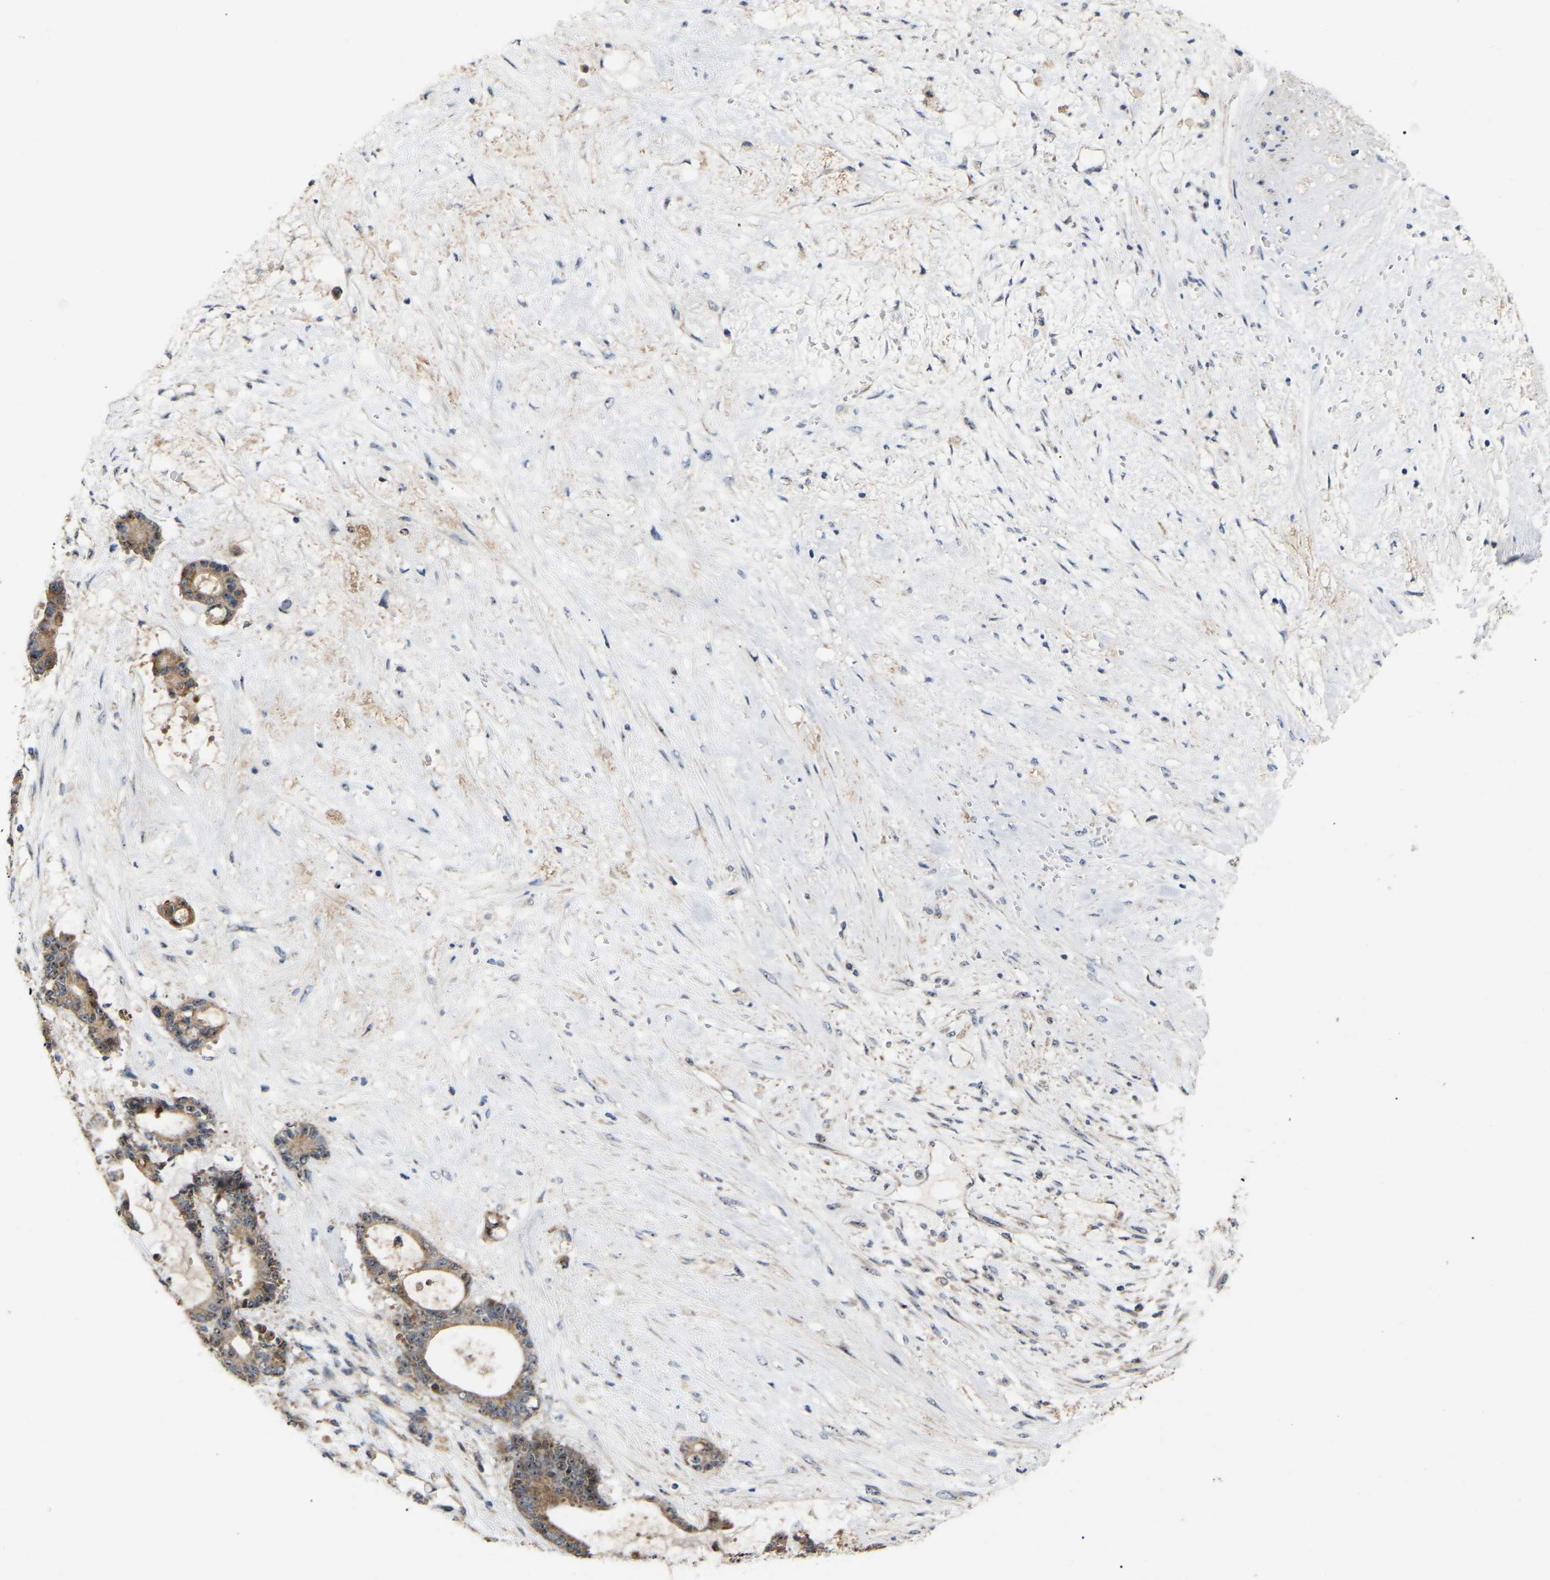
{"staining": {"intensity": "moderate", "quantity": ">75%", "location": "cytoplasmic/membranous,nuclear"}, "tissue": "liver cancer", "cell_type": "Tumor cells", "image_type": "cancer", "snomed": [{"axis": "morphology", "description": "Normal tissue, NOS"}, {"axis": "morphology", "description": "Cholangiocarcinoma"}, {"axis": "topography", "description": "Liver"}, {"axis": "topography", "description": "Peripheral nerve tissue"}], "caption": "Liver cholangiocarcinoma stained with DAB IHC reveals medium levels of moderate cytoplasmic/membranous and nuclear positivity in approximately >75% of tumor cells. The protein of interest is stained brown, and the nuclei are stained in blue (DAB IHC with brightfield microscopy, high magnification).", "gene": "NOP53", "patient": {"sex": "female", "age": 73}}